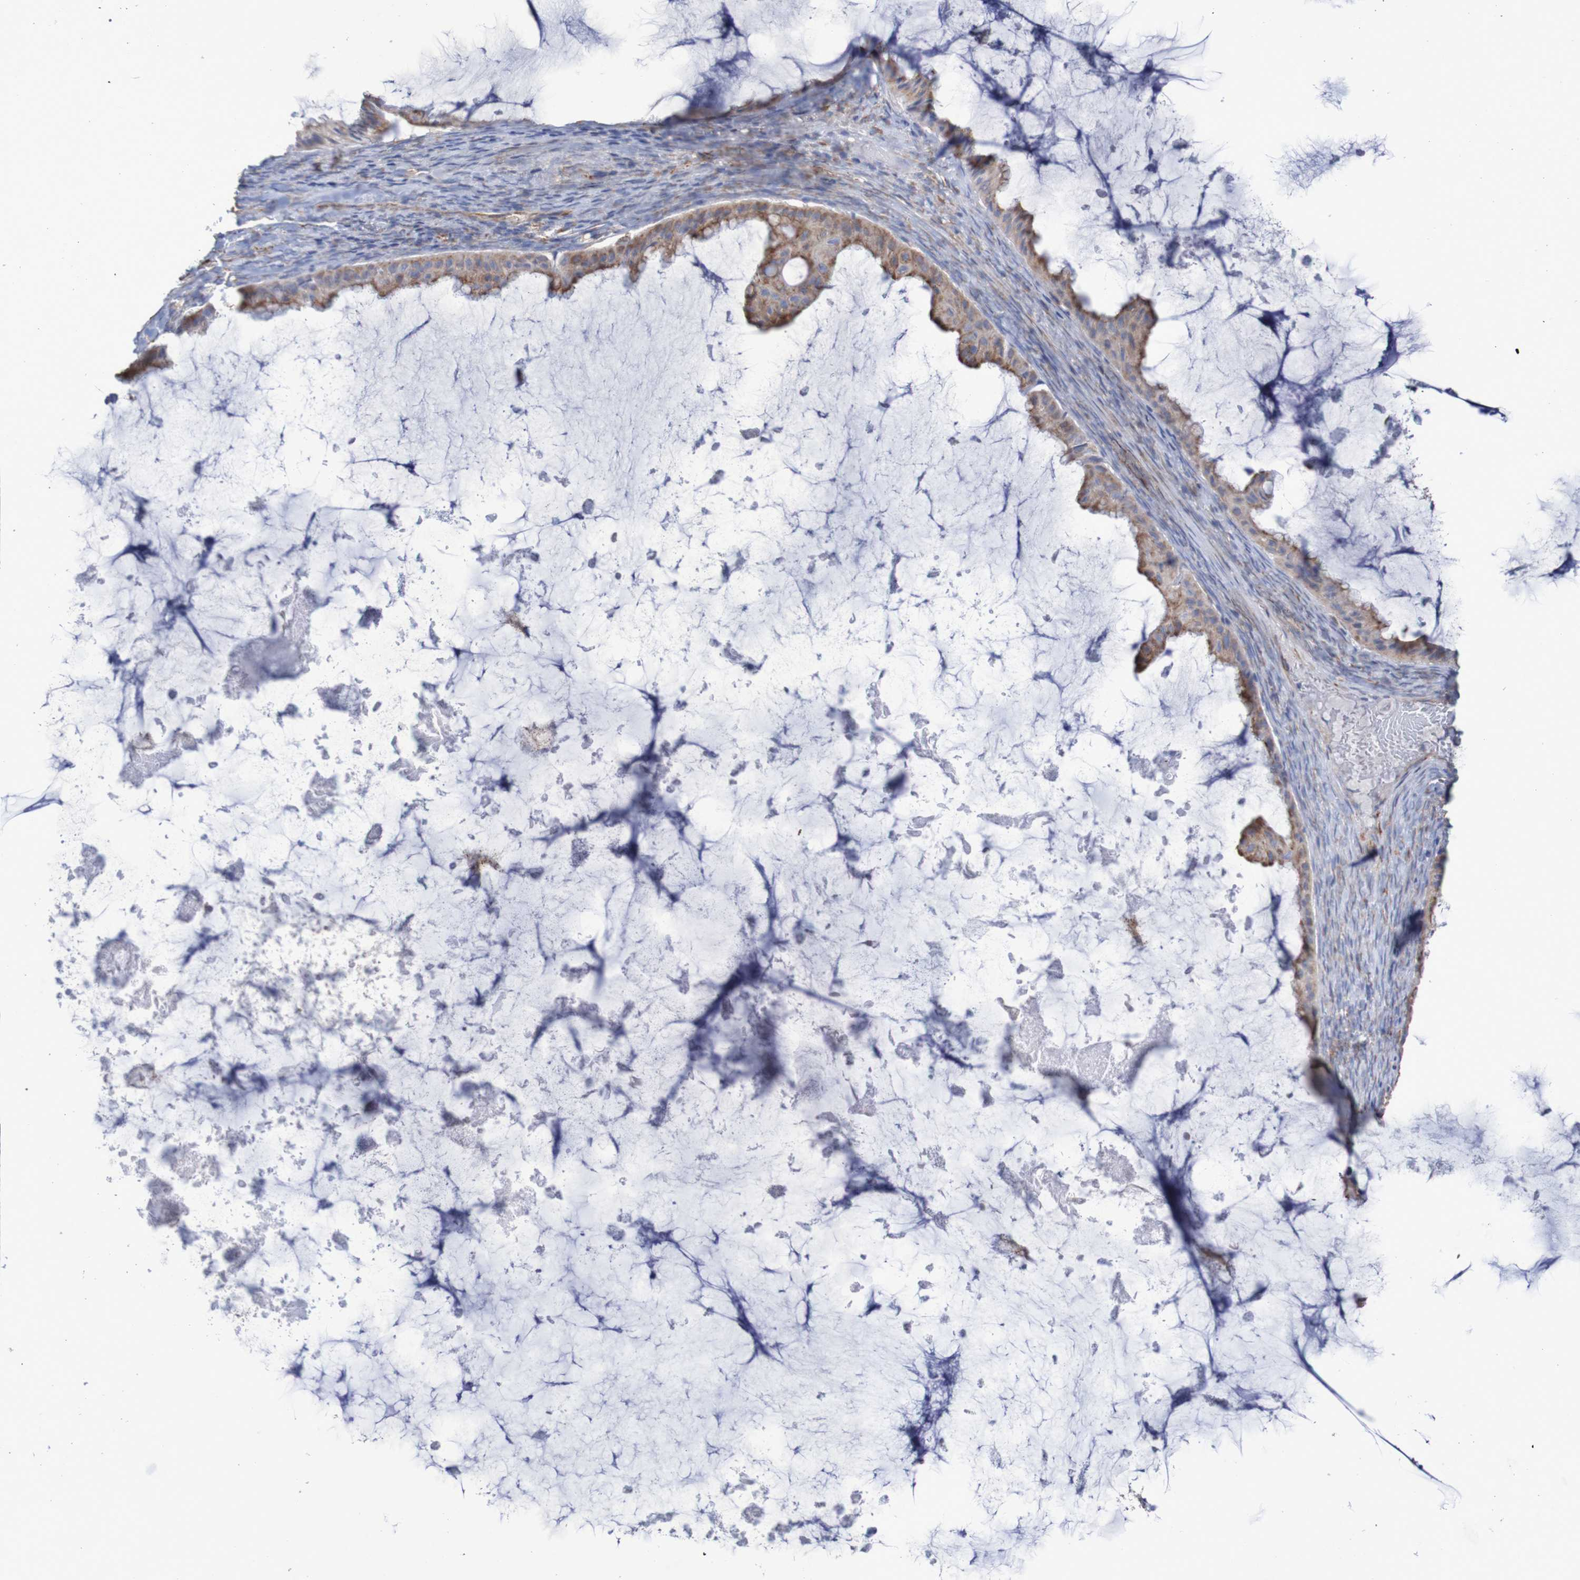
{"staining": {"intensity": "moderate", "quantity": ">75%", "location": "cytoplasmic/membranous"}, "tissue": "ovarian cancer", "cell_type": "Tumor cells", "image_type": "cancer", "snomed": [{"axis": "morphology", "description": "Cystadenocarcinoma, mucinous, NOS"}, {"axis": "topography", "description": "Ovary"}], "caption": "Immunohistochemical staining of human ovarian cancer demonstrates moderate cytoplasmic/membranous protein expression in approximately >75% of tumor cells. (Brightfield microscopy of DAB IHC at high magnification).", "gene": "MMEL1", "patient": {"sex": "female", "age": 61}}